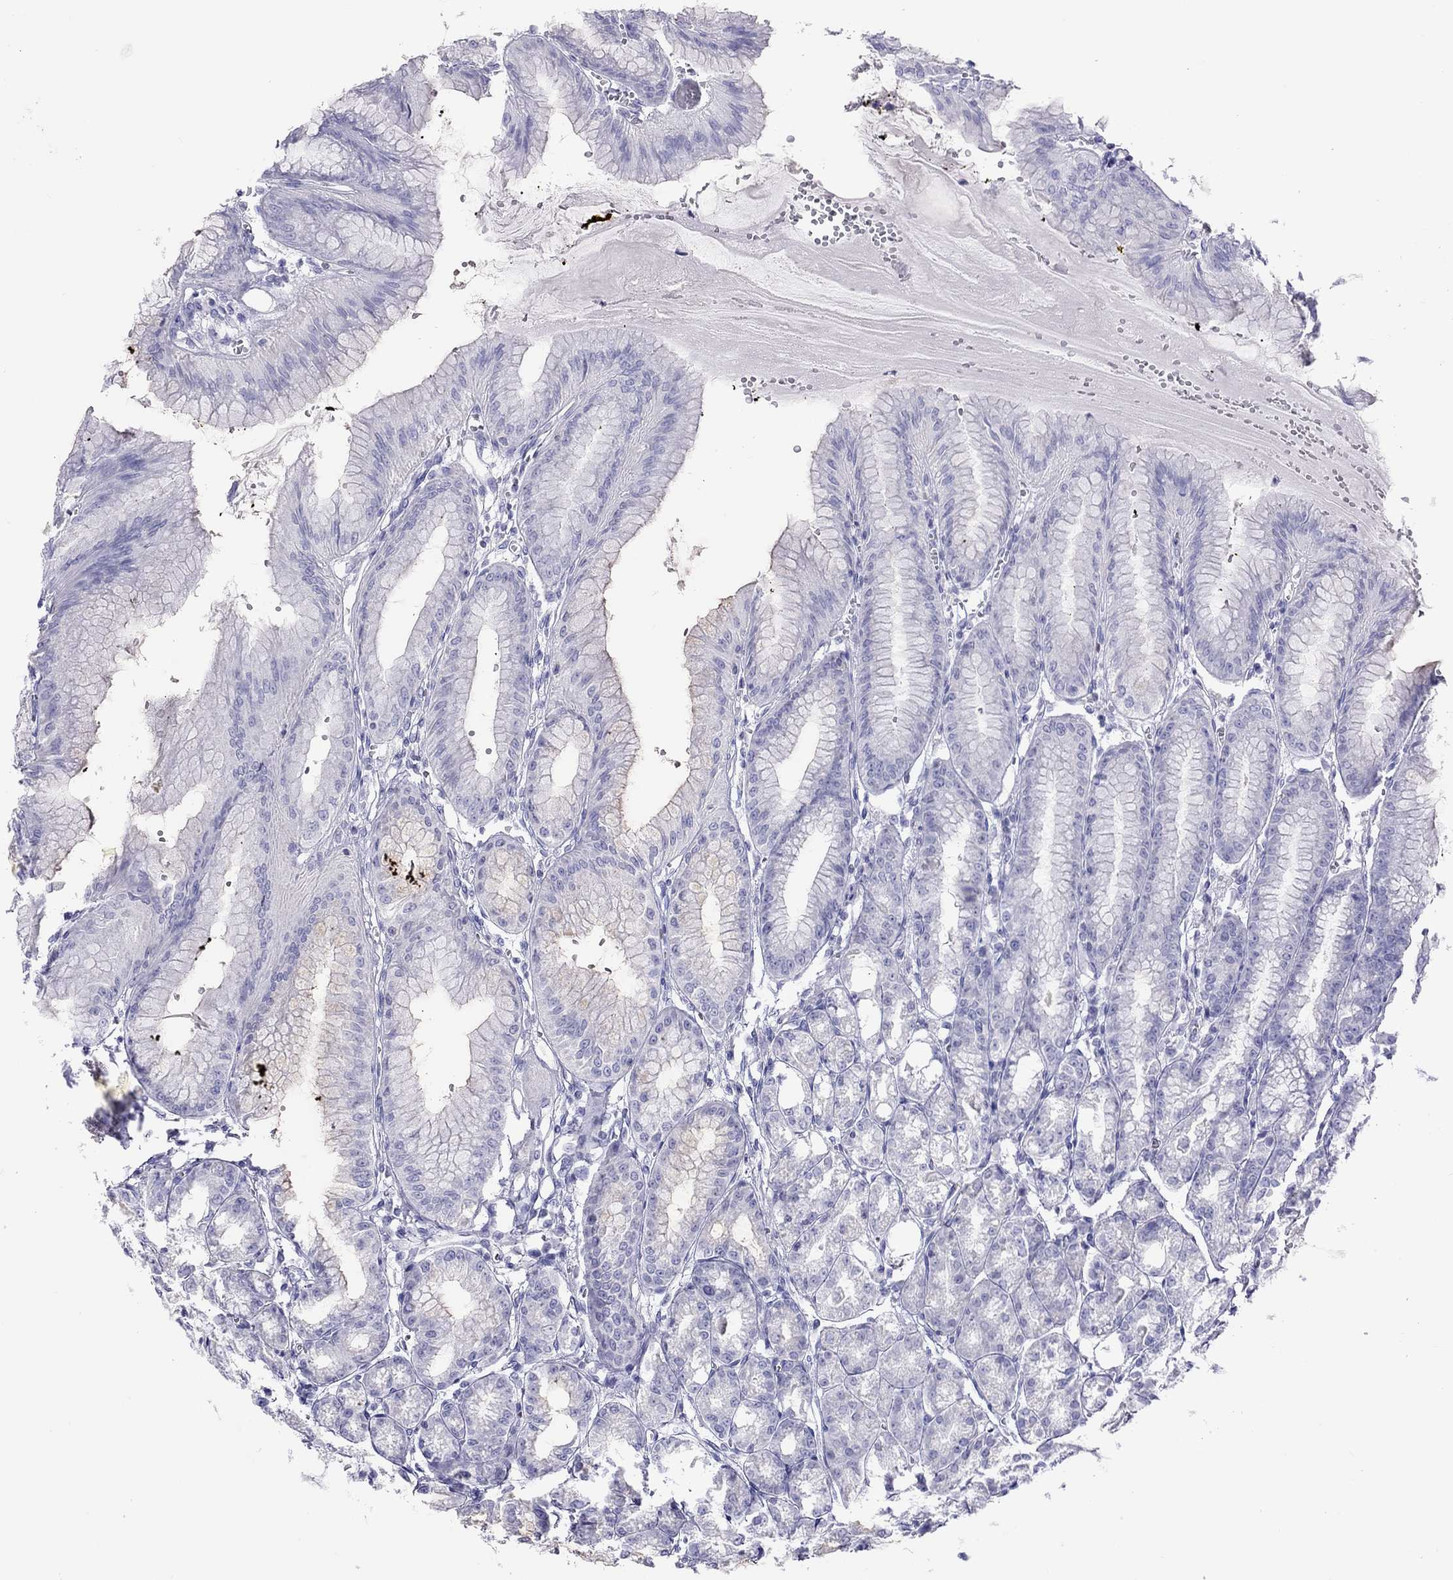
{"staining": {"intensity": "negative", "quantity": "none", "location": "none"}, "tissue": "stomach", "cell_type": "Glandular cells", "image_type": "normal", "snomed": [{"axis": "morphology", "description": "Normal tissue, NOS"}, {"axis": "topography", "description": "Stomach, lower"}], "caption": "This photomicrograph is of unremarkable stomach stained with immunohistochemistry to label a protein in brown with the nuclei are counter-stained blue. There is no staining in glandular cells. (DAB (3,3'-diaminobenzidine) immunohistochemistry visualized using brightfield microscopy, high magnification).", "gene": "STAG3", "patient": {"sex": "male", "age": 71}}